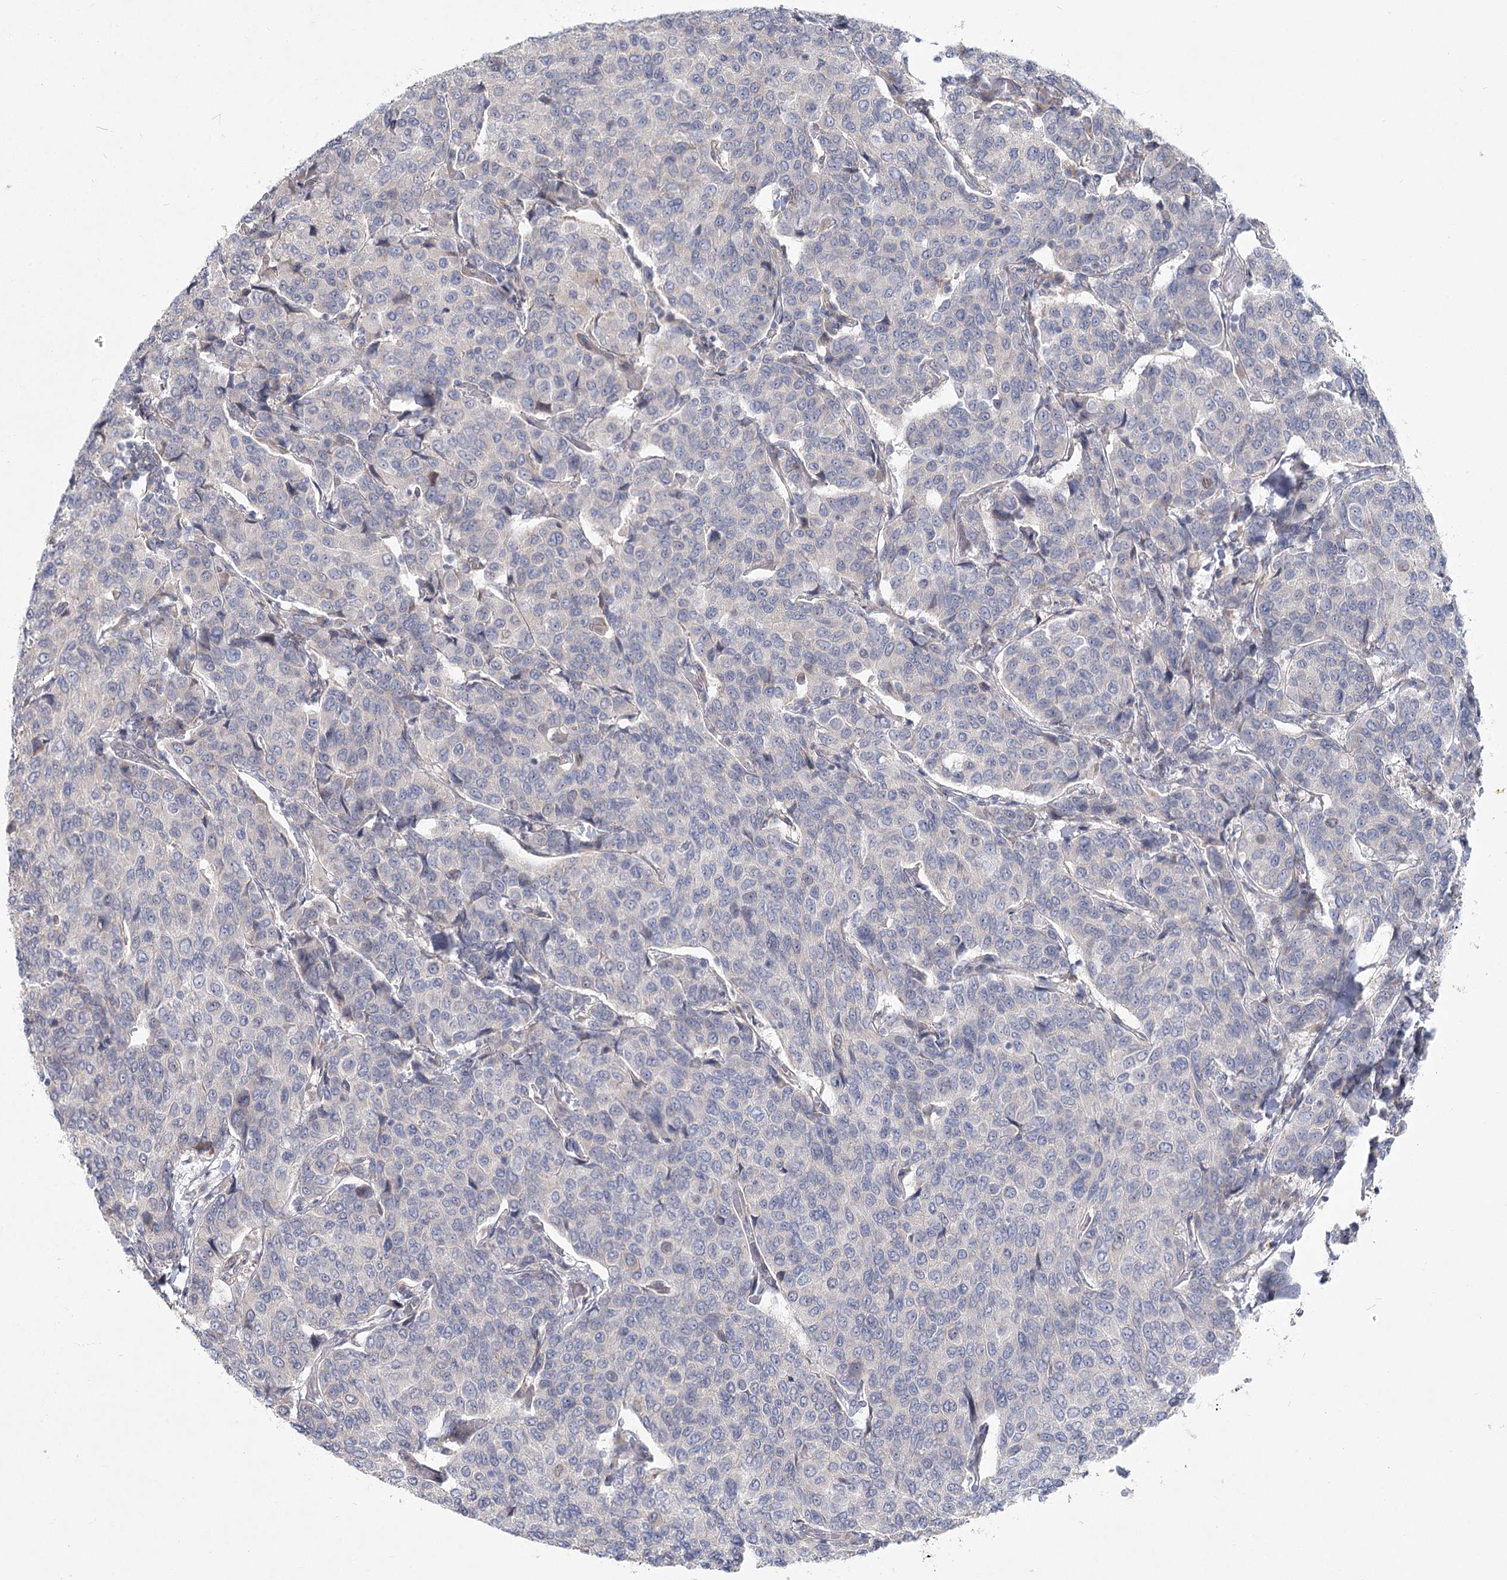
{"staining": {"intensity": "negative", "quantity": "none", "location": "none"}, "tissue": "breast cancer", "cell_type": "Tumor cells", "image_type": "cancer", "snomed": [{"axis": "morphology", "description": "Duct carcinoma"}, {"axis": "topography", "description": "Breast"}], "caption": "Histopathology image shows no significant protein positivity in tumor cells of breast cancer.", "gene": "SPINK13", "patient": {"sex": "female", "age": 55}}